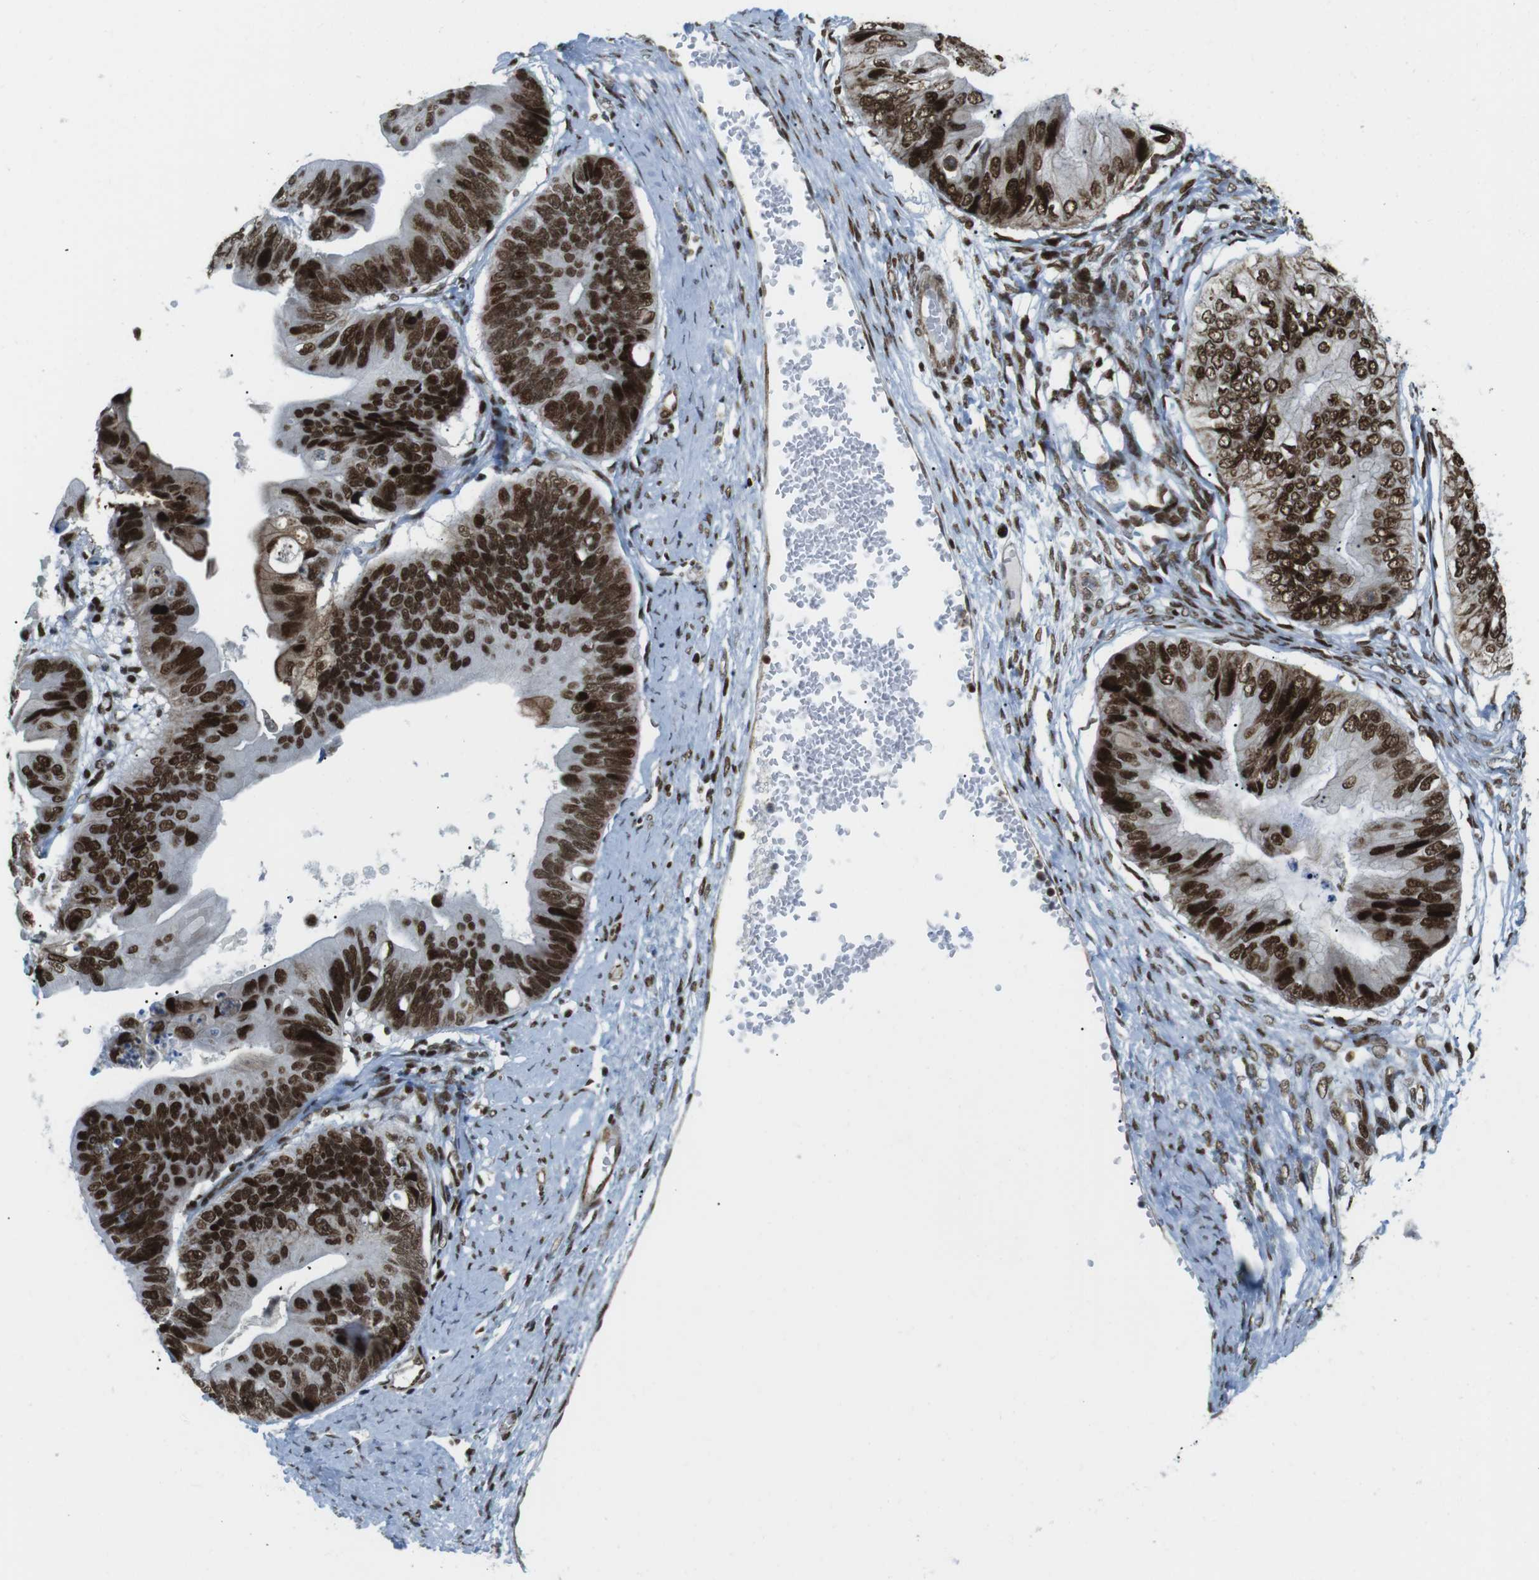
{"staining": {"intensity": "strong", "quantity": ">75%", "location": "nuclear"}, "tissue": "ovarian cancer", "cell_type": "Tumor cells", "image_type": "cancer", "snomed": [{"axis": "morphology", "description": "Cystadenocarcinoma, mucinous, NOS"}, {"axis": "topography", "description": "Ovary"}], "caption": "Ovarian mucinous cystadenocarcinoma stained for a protein (brown) reveals strong nuclear positive staining in about >75% of tumor cells.", "gene": "ARID1A", "patient": {"sex": "female", "age": 61}}